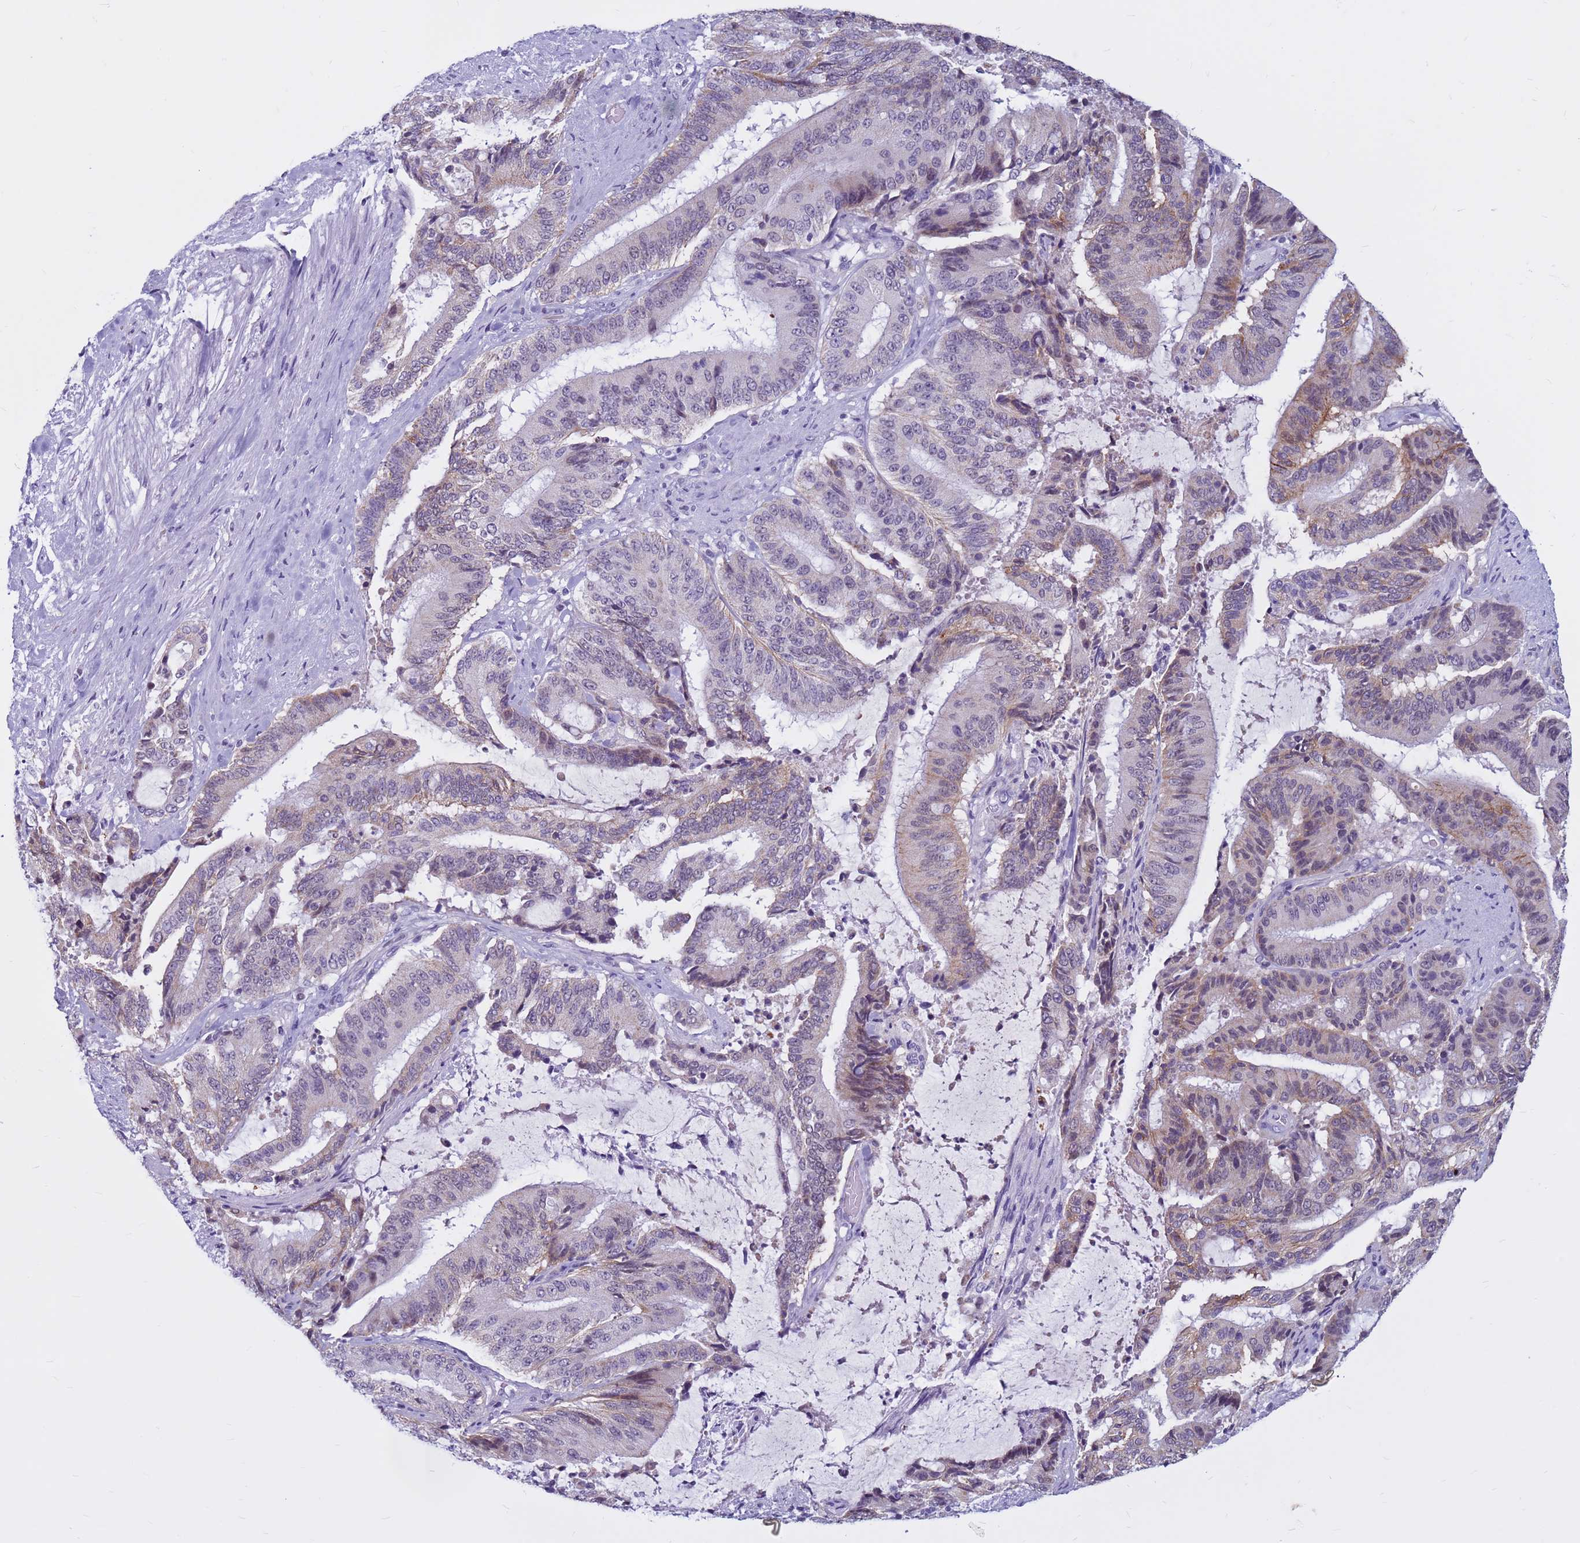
{"staining": {"intensity": "moderate", "quantity": "<25%", "location": "cytoplasmic/membranous"}, "tissue": "liver cancer", "cell_type": "Tumor cells", "image_type": "cancer", "snomed": [{"axis": "morphology", "description": "Normal tissue, NOS"}, {"axis": "morphology", "description": "Cholangiocarcinoma"}, {"axis": "topography", "description": "Liver"}, {"axis": "topography", "description": "Peripheral nerve tissue"}], "caption": "About <25% of tumor cells in human liver cancer (cholangiocarcinoma) demonstrate moderate cytoplasmic/membranous protein expression as visualized by brown immunohistochemical staining.", "gene": "CDK2AP2", "patient": {"sex": "female", "age": 73}}